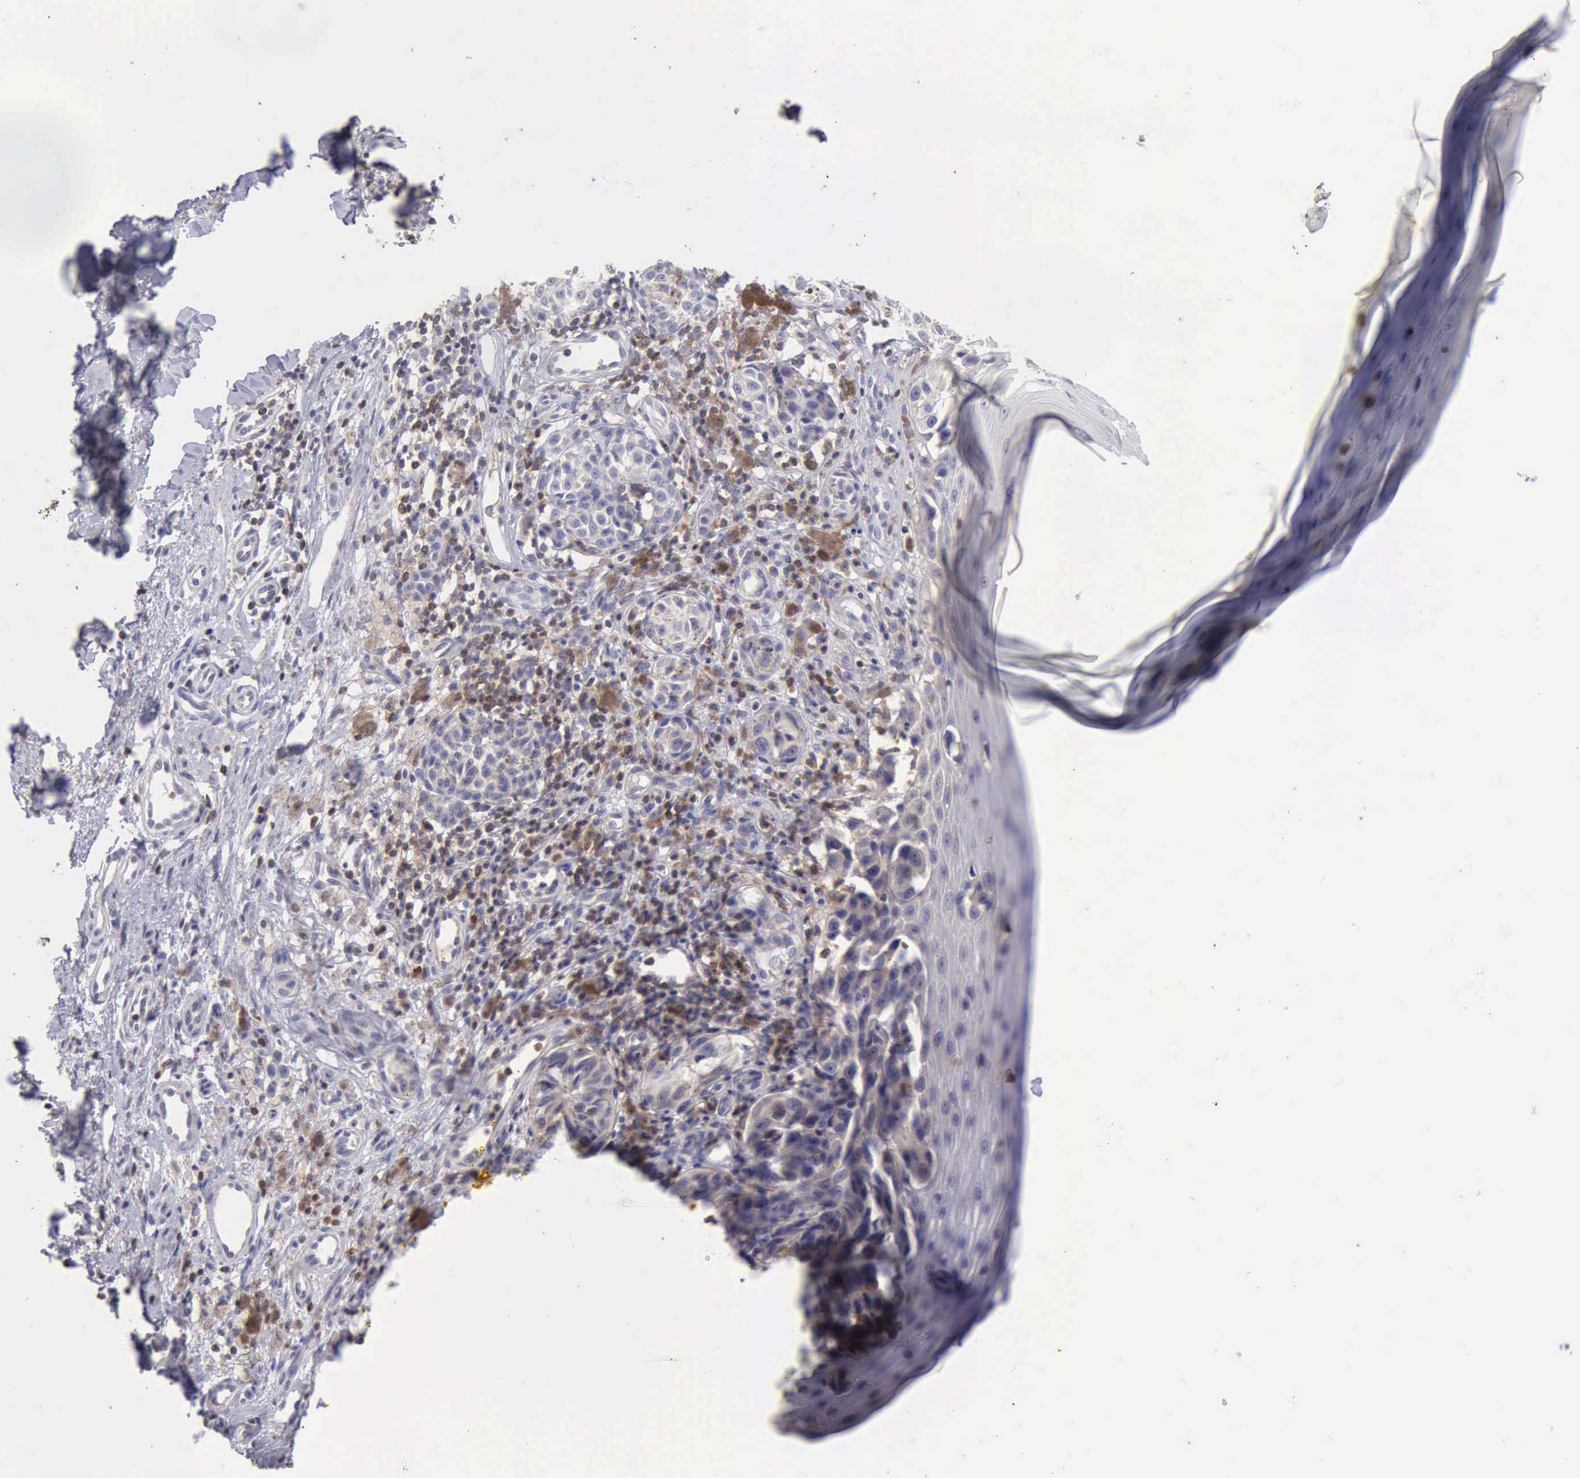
{"staining": {"intensity": "negative", "quantity": "none", "location": "none"}, "tissue": "melanoma", "cell_type": "Tumor cells", "image_type": "cancer", "snomed": [{"axis": "morphology", "description": "Malignant melanoma, NOS"}, {"axis": "topography", "description": "Skin"}], "caption": "DAB immunohistochemical staining of human melanoma exhibits no significant positivity in tumor cells.", "gene": "SASH3", "patient": {"sex": "male", "age": 67}}